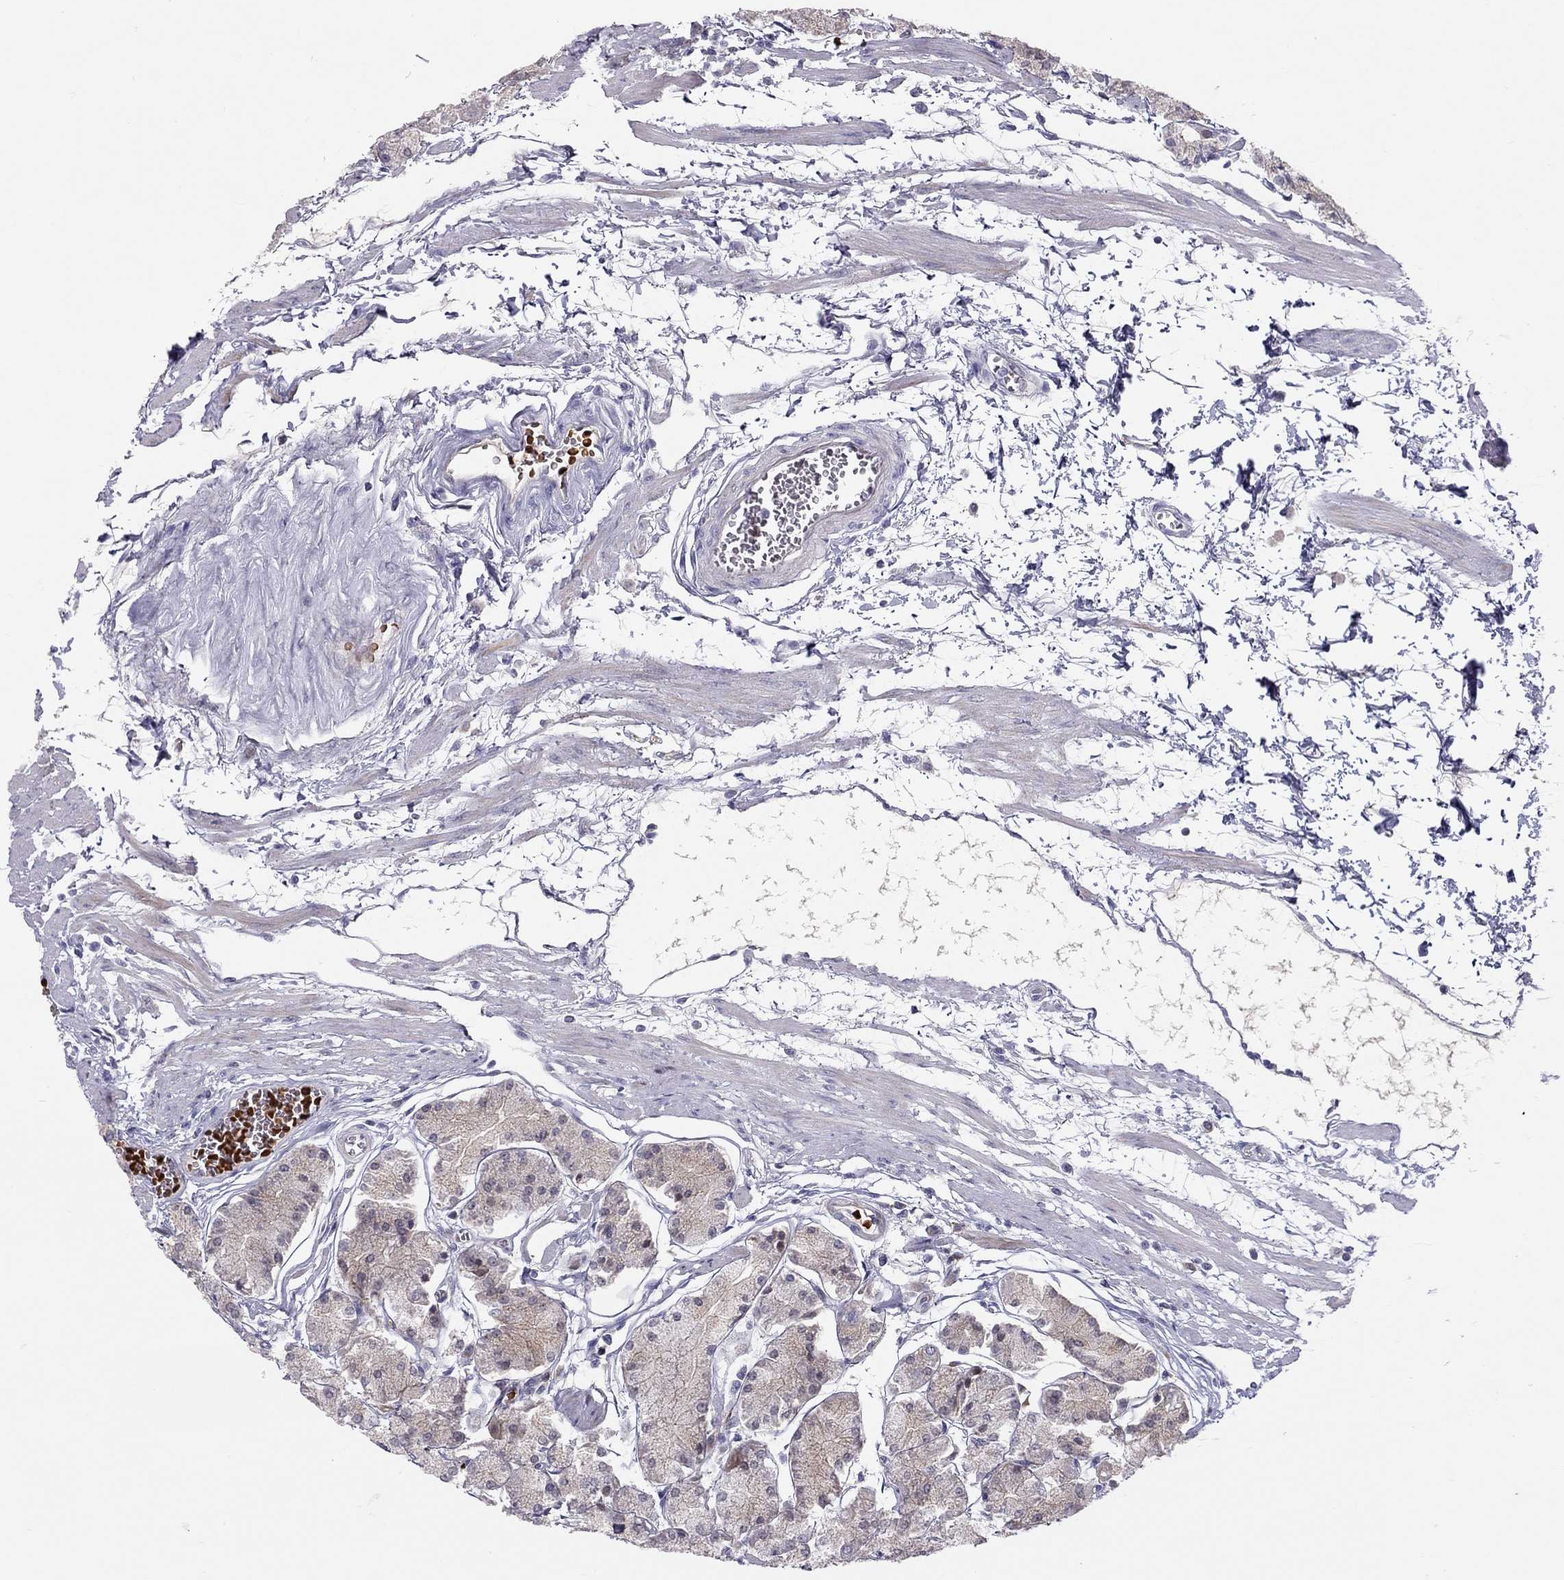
{"staining": {"intensity": "weak", "quantity": "<25%", "location": "cytoplasmic/membranous"}, "tissue": "stomach", "cell_type": "Glandular cells", "image_type": "normal", "snomed": [{"axis": "morphology", "description": "Normal tissue, NOS"}, {"axis": "topography", "description": "Stomach, upper"}], "caption": "High magnification brightfield microscopy of benign stomach stained with DAB (brown) and counterstained with hematoxylin (blue): glandular cells show no significant expression. (Immunohistochemistry, brightfield microscopy, high magnification).", "gene": "FRMD1", "patient": {"sex": "male", "age": 60}}